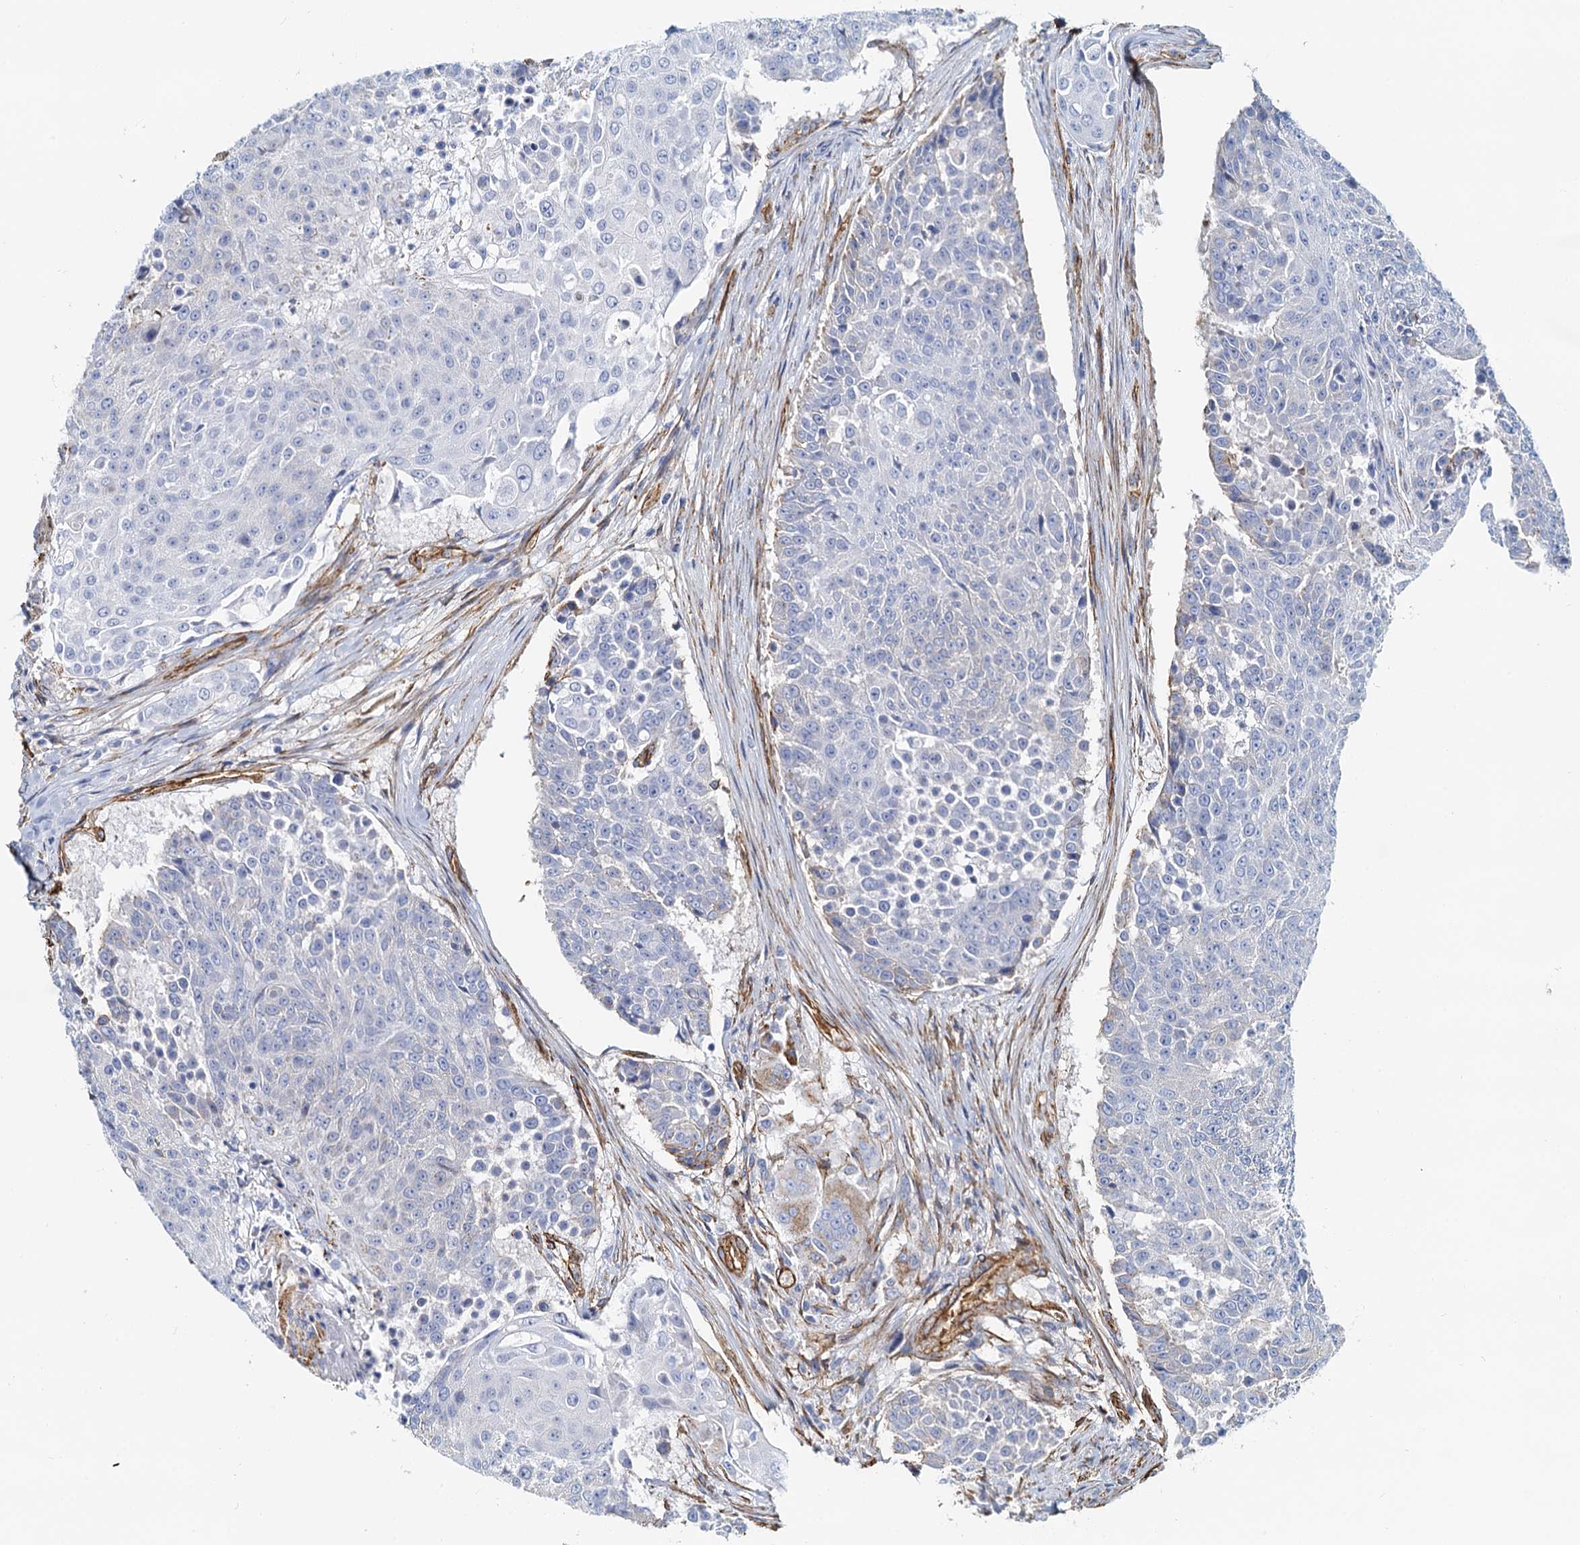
{"staining": {"intensity": "negative", "quantity": "none", "location": "none"}, "tissue": "urothelial cancer", "cell_type": "Tumor cells", "image_type": "cancer", "snomed": [{"axis": "morphology", "description": "Urothelial carcinoma, High grade"}, {"axis": "topography", "description": "Urinary bladder"}], "caption": "High magnification brightfield microscopy of urothelial cancer stained with DAB (brown) and counterstained with hematoxylin (blue): tumor cells show no significant positivity.", "gene": "DGKG", "patient": {"sex": "female", "age": 63}}